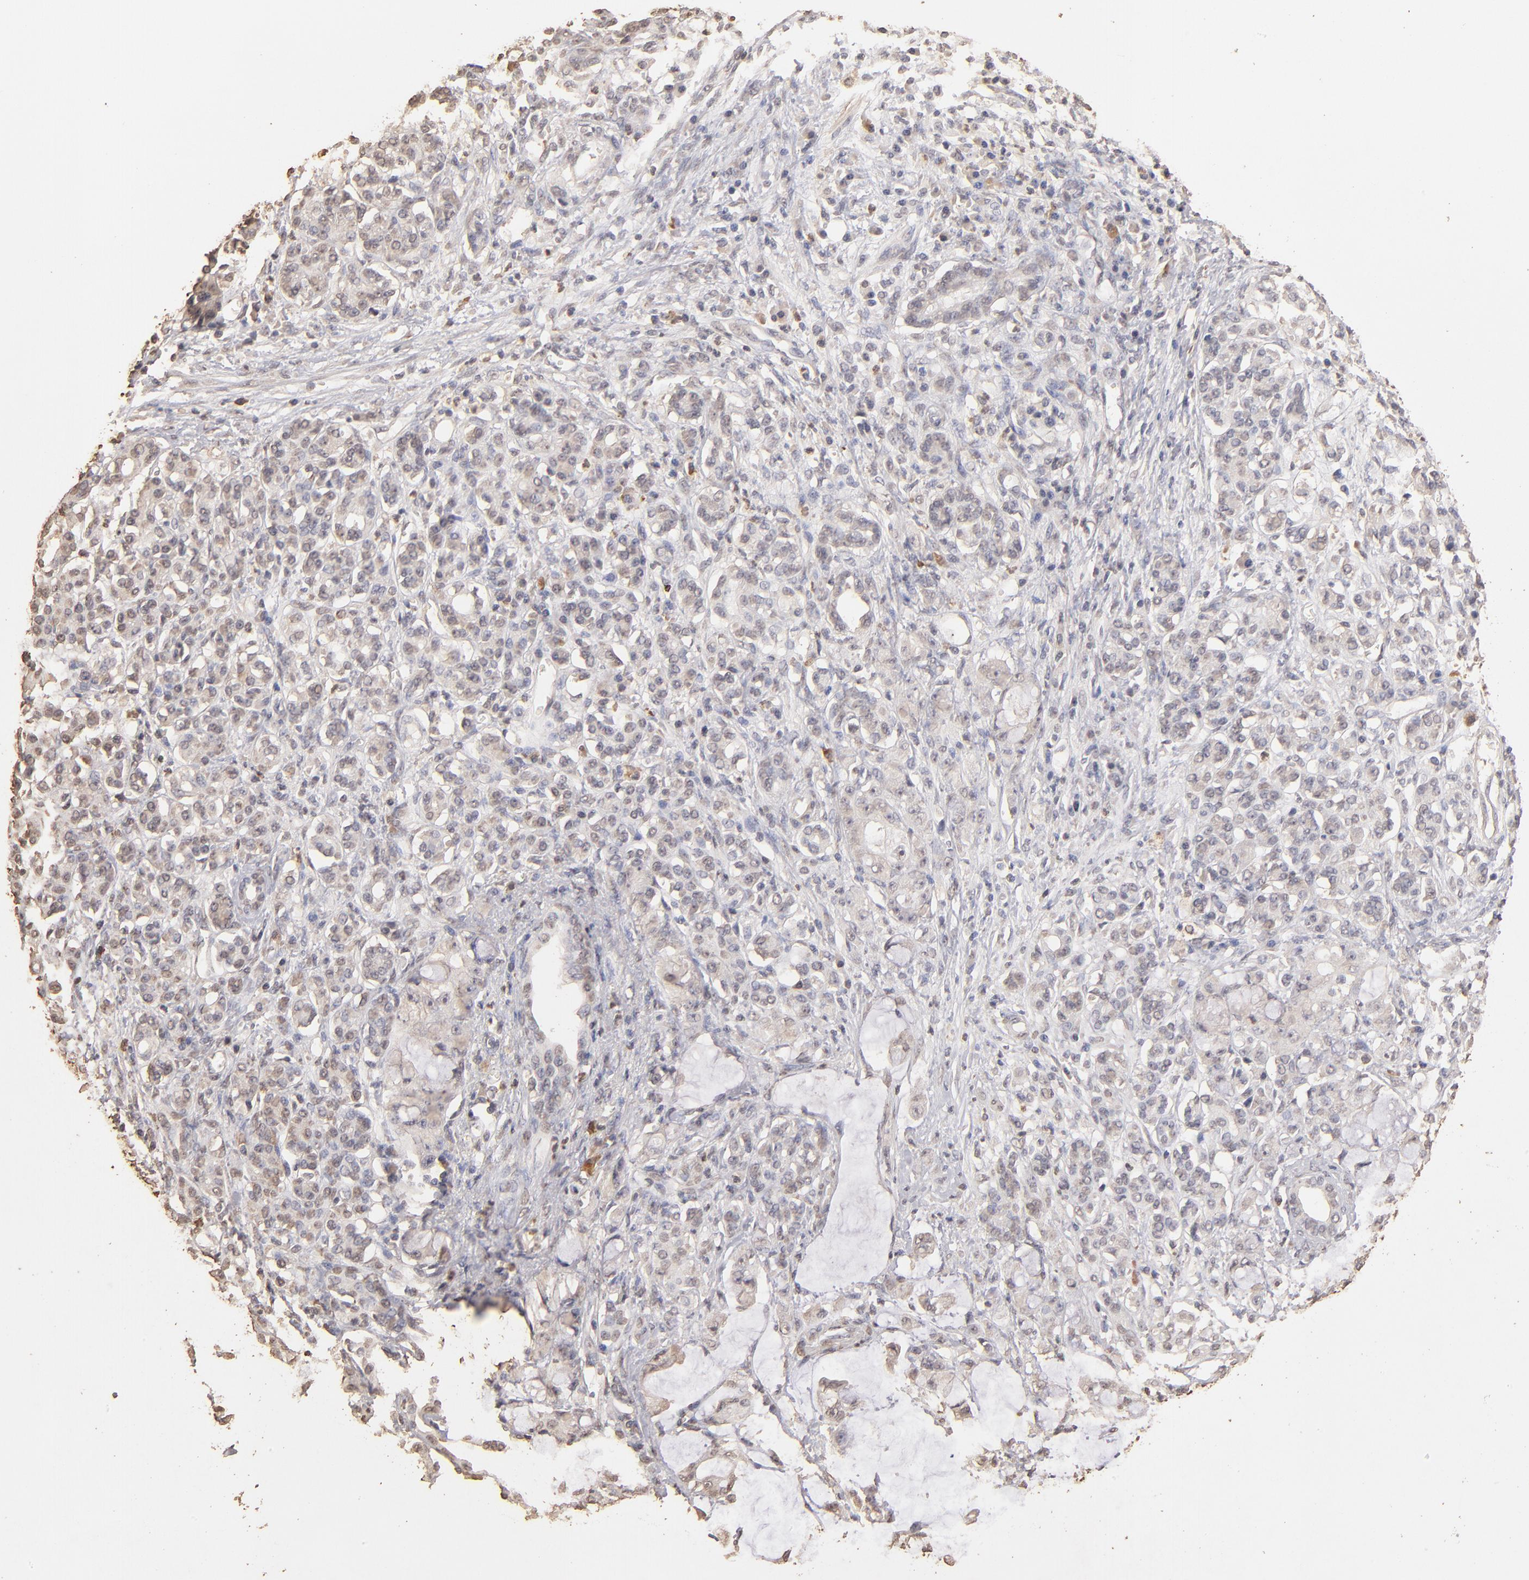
{"staining": {"intensity": "weak", "quantity": "25%-75%", "location": "cytoplasmic/membranous"}, "tissue": "pancreatic cancer", "cell_type": "Tumor cells", "image_type": "cancer", "snomed": [{"axis": "morphology", "description": "Adenocarcinoma, NOS"}, {"axis": "topography", "description": "Pancreas"}], "caption": "Adenocarcinoma (pancreatic) stained with immunohistochemistry (IHC) demonstrates weak cytoplasmic/membranous staining in about 25%-75% of tumor cells.", "gene": "OPHN1", "patient": {"sex": "female", "age": 73}}